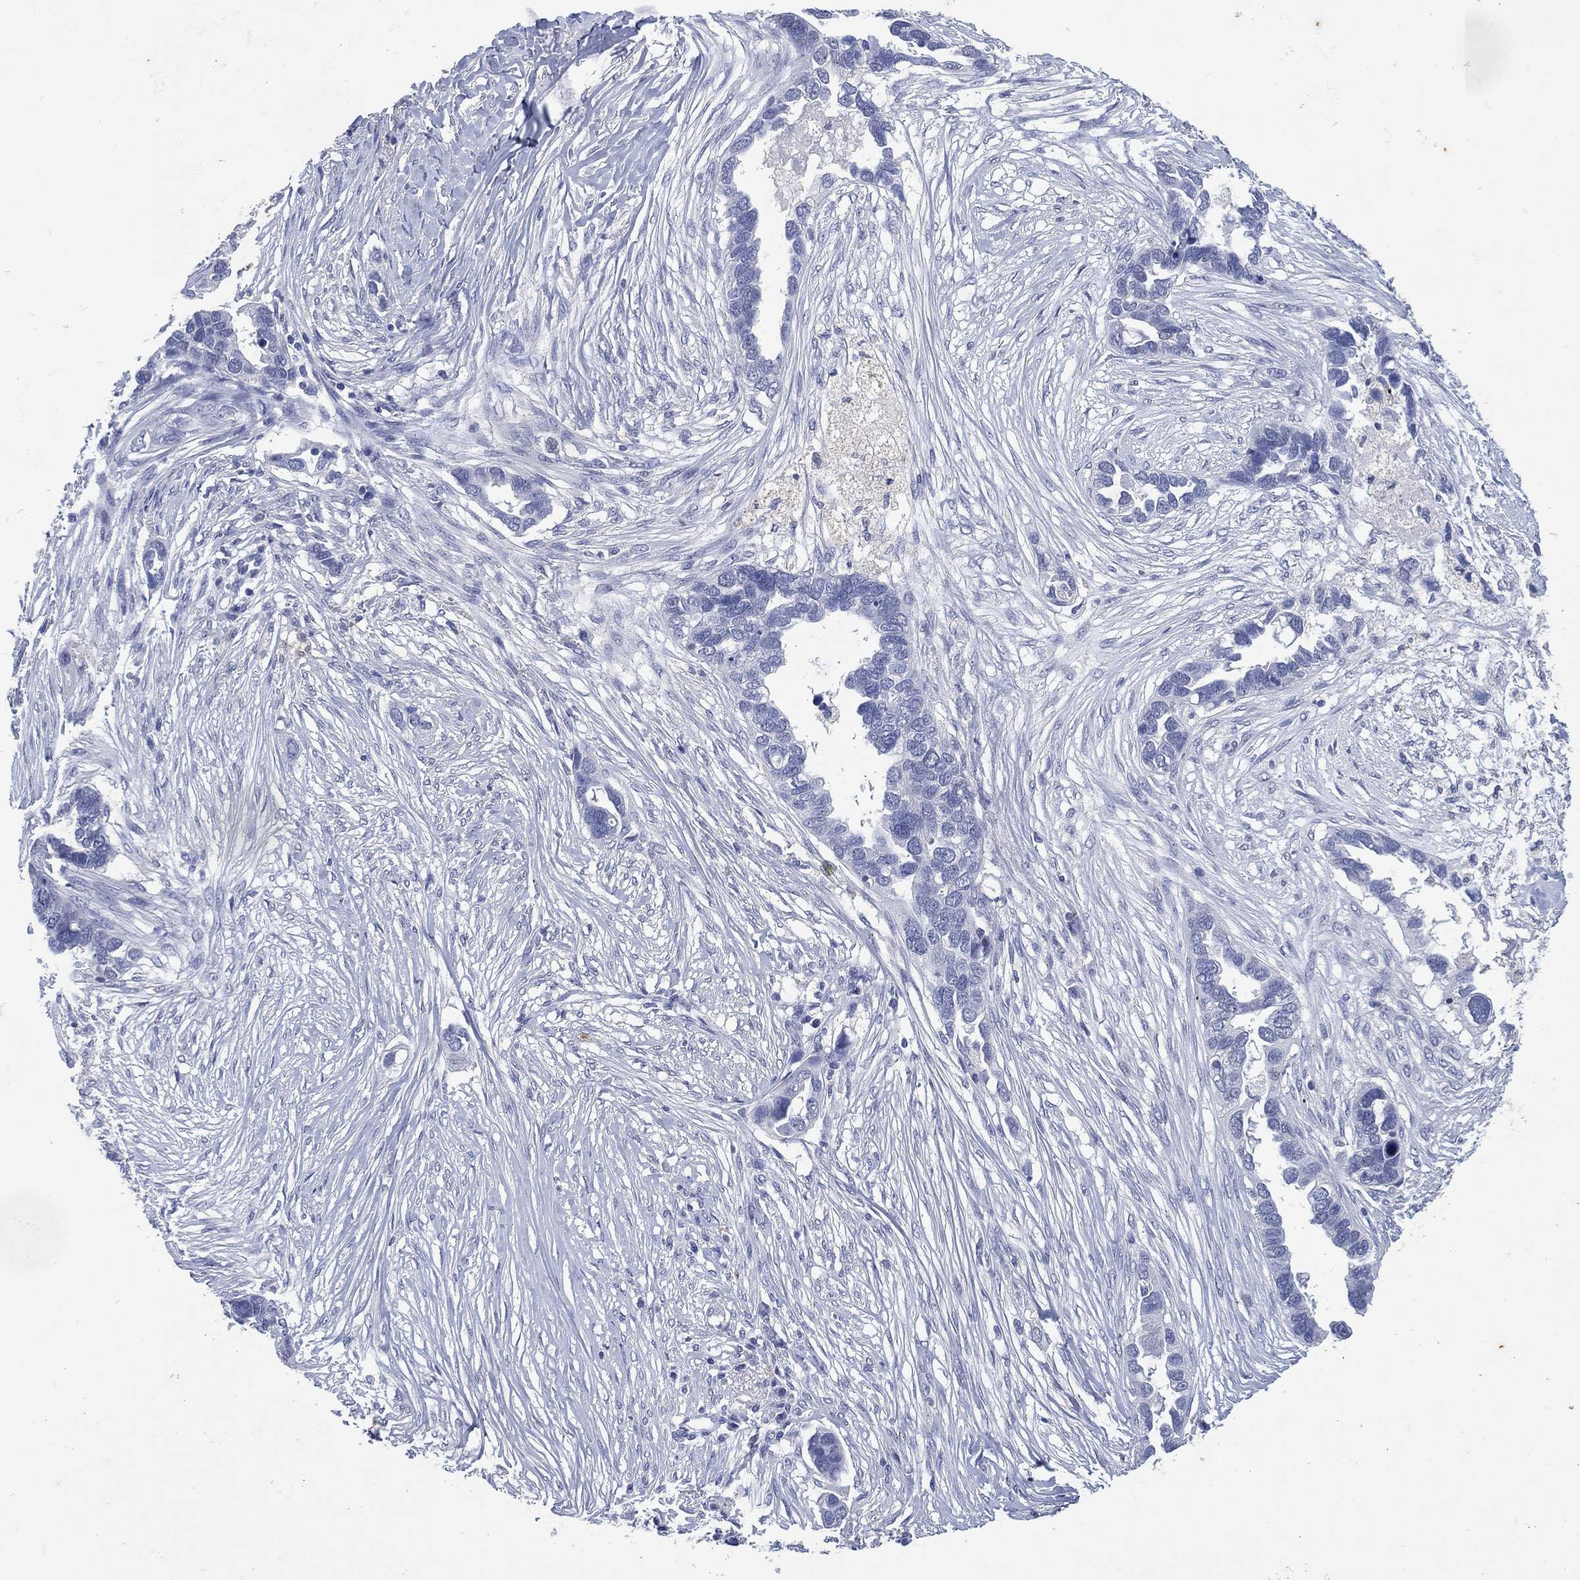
{"staining": {"intensity": "negative", "quantity": "none", "location": "none"}, "tissue": "ovarian cancer", "cell_type": "Tumor cells", "image_type": "cancer", "snomed": [{"axis": "morphology", "description": "Cystadenocarcinoma, serous, NOS"}, {"axis": "topography", "description": "Ovary"}], "caption": "DAB (3,3'-diaminobenzidine) immunohistochemical staining of human serous cystadenocarcinoma (ovarian) reveals no significant expression in tumor cells.", "gene": "FSCN2", "patient": {"sex": "female", "age": 54}}